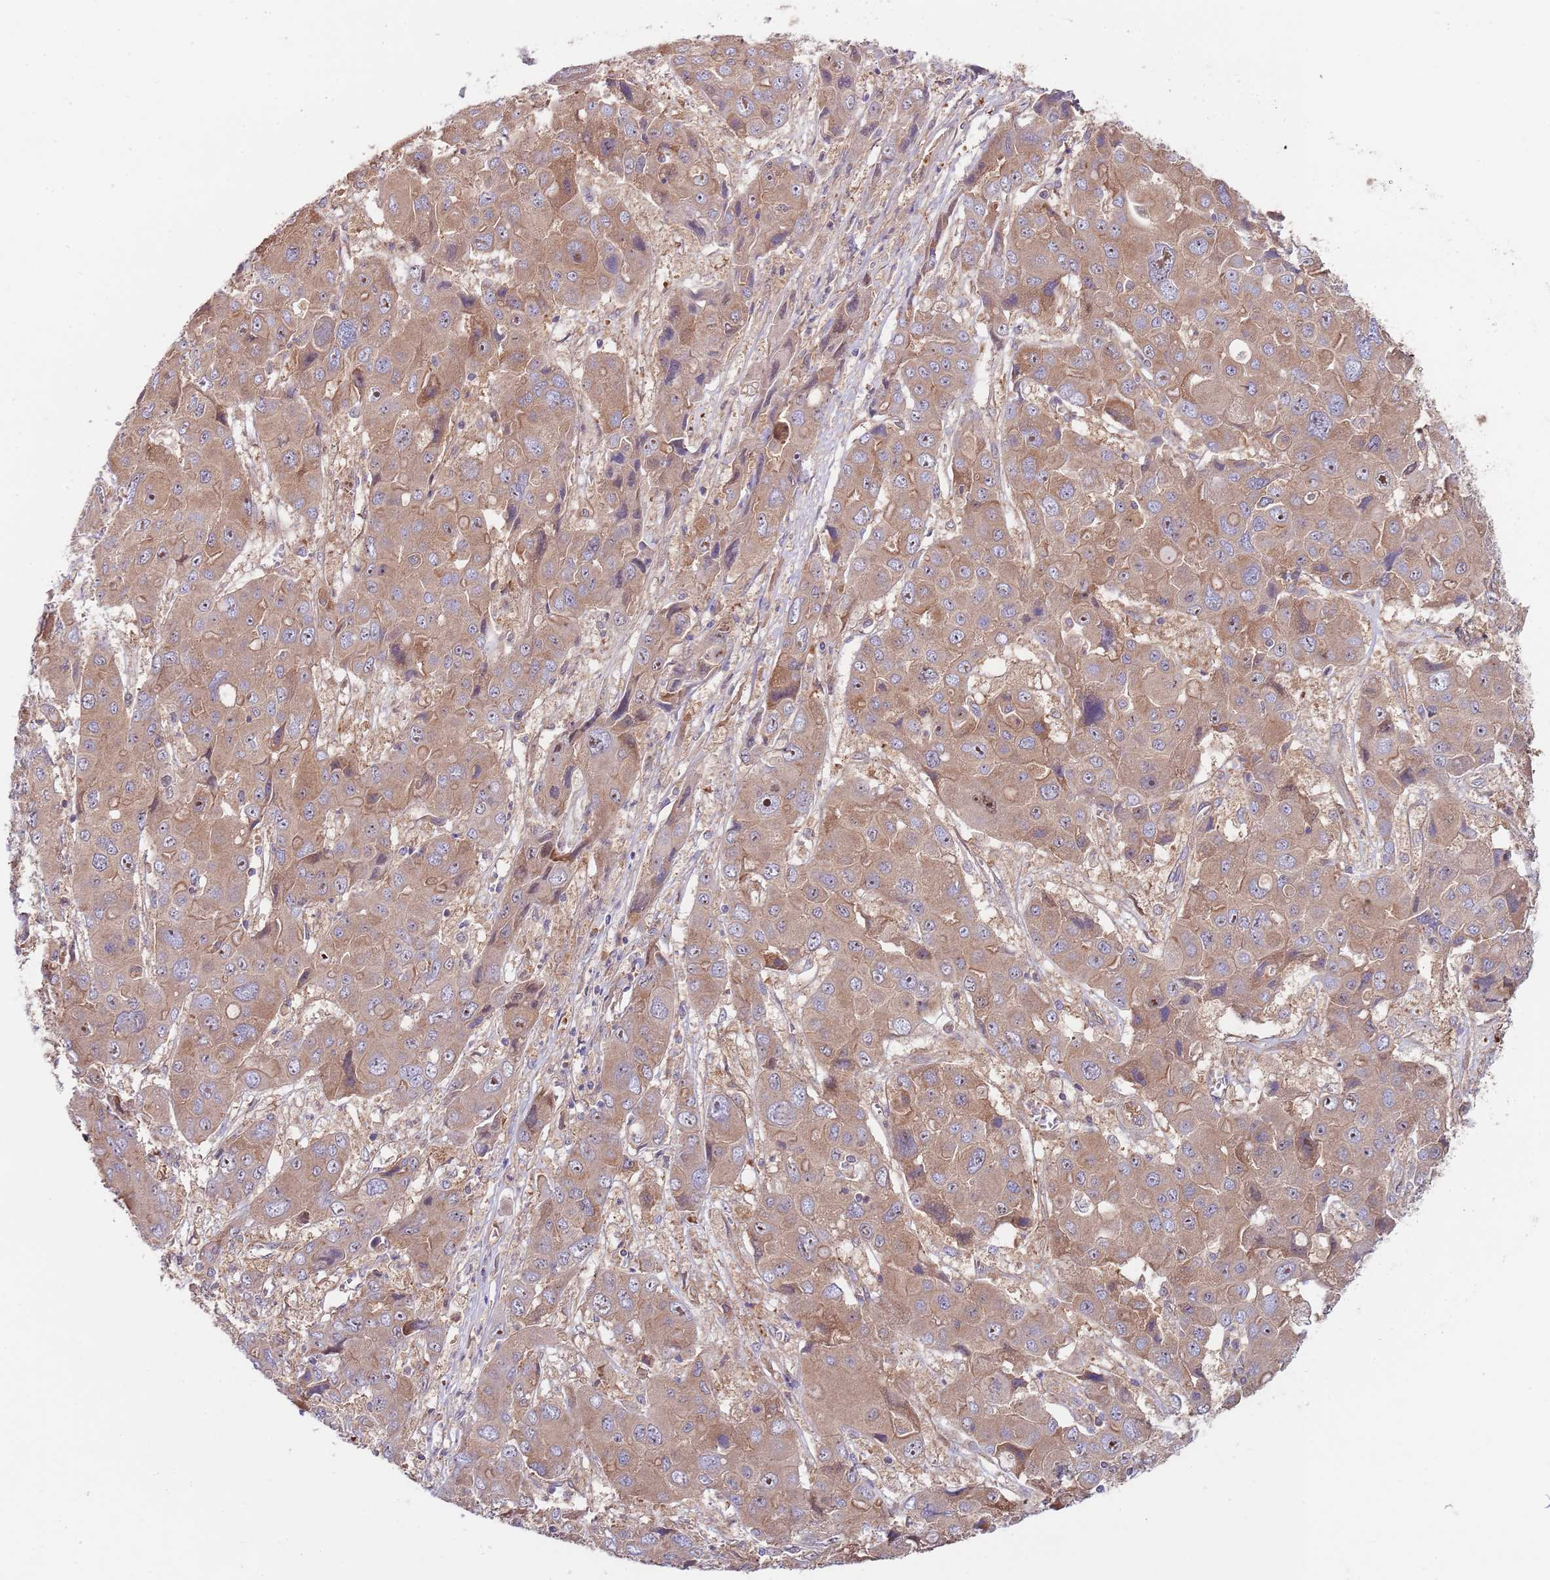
{"staining": {"intensity": "moderate", "quantity": ">75%", "location": "cytoplasmic/membranous,nuclear"}, "tissue": "liver cancer", "cell_type": "Tumor cells", "image_type": "cancer", "snomed": [{"axis": "morphology", "description": "Cholangiocarcinoma"}, {"axis": "topography", "description": "Liver"}], "caption": "DAB immunohistochemical staining of liver cancer demonstrates moderate cytoplasmic/membranous and nuclear protein expression in about >75% of tumor cells.", "gene": "EIF3F", "patient": {"sex": "male", "age": 67}}